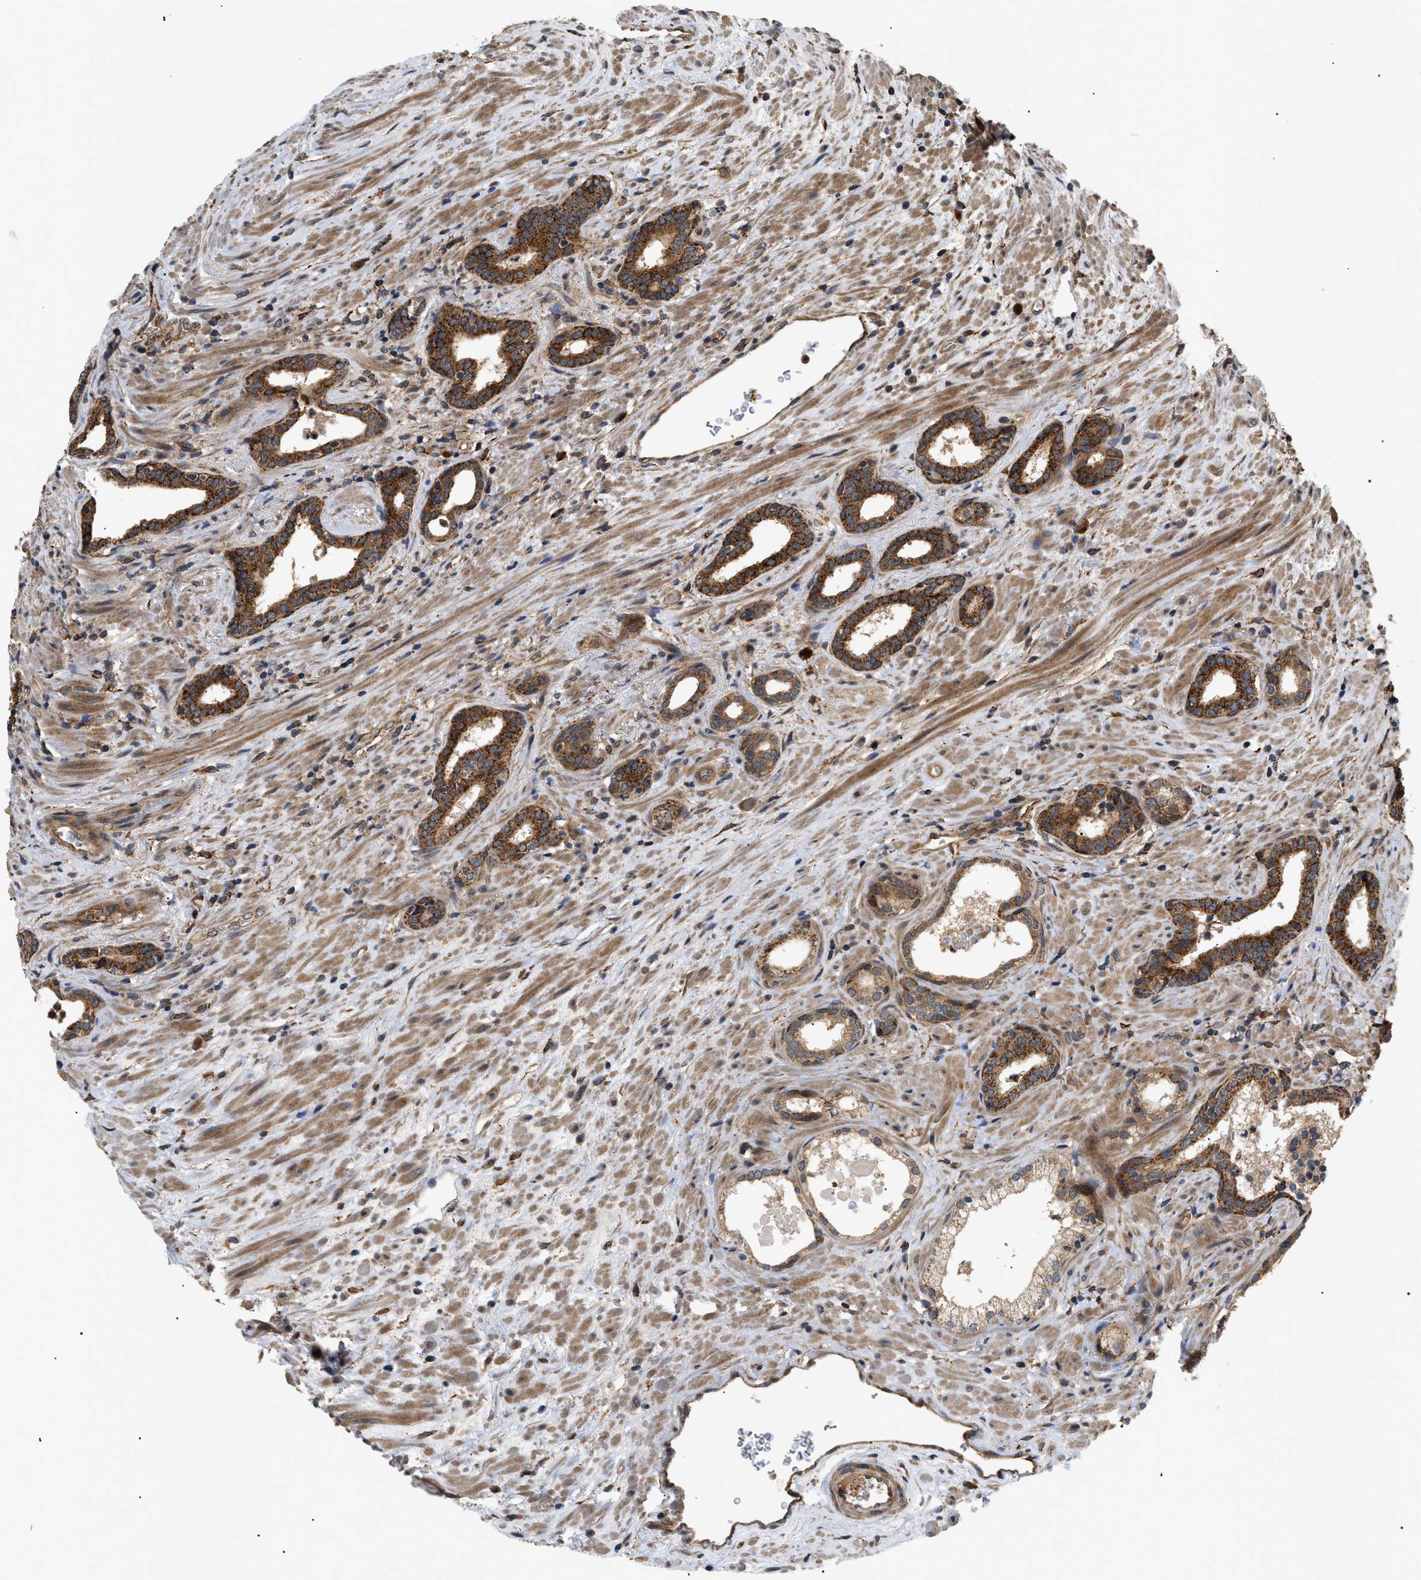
{"staining": {"intensity": "strong", "quantity": ">75%", "location": "cytoplasmic/membranous"}, "tissue": "prostate cancer", "cell_type": "Tumor cells", "image_type": "cancer", "snomed": [{"axis": "morphology", "description": "Adenocarcinoma, High grade"}, {"axis": "topography", "description": "Prostate"}], "caption": "Human prostate cancer stained for a protein (brown) reveals strong cytoplasmic/membranous positive staining in approximately >75% of tumor cells.", "gene": "ASTL", "patient": {"sex": "male", "age": 71}}